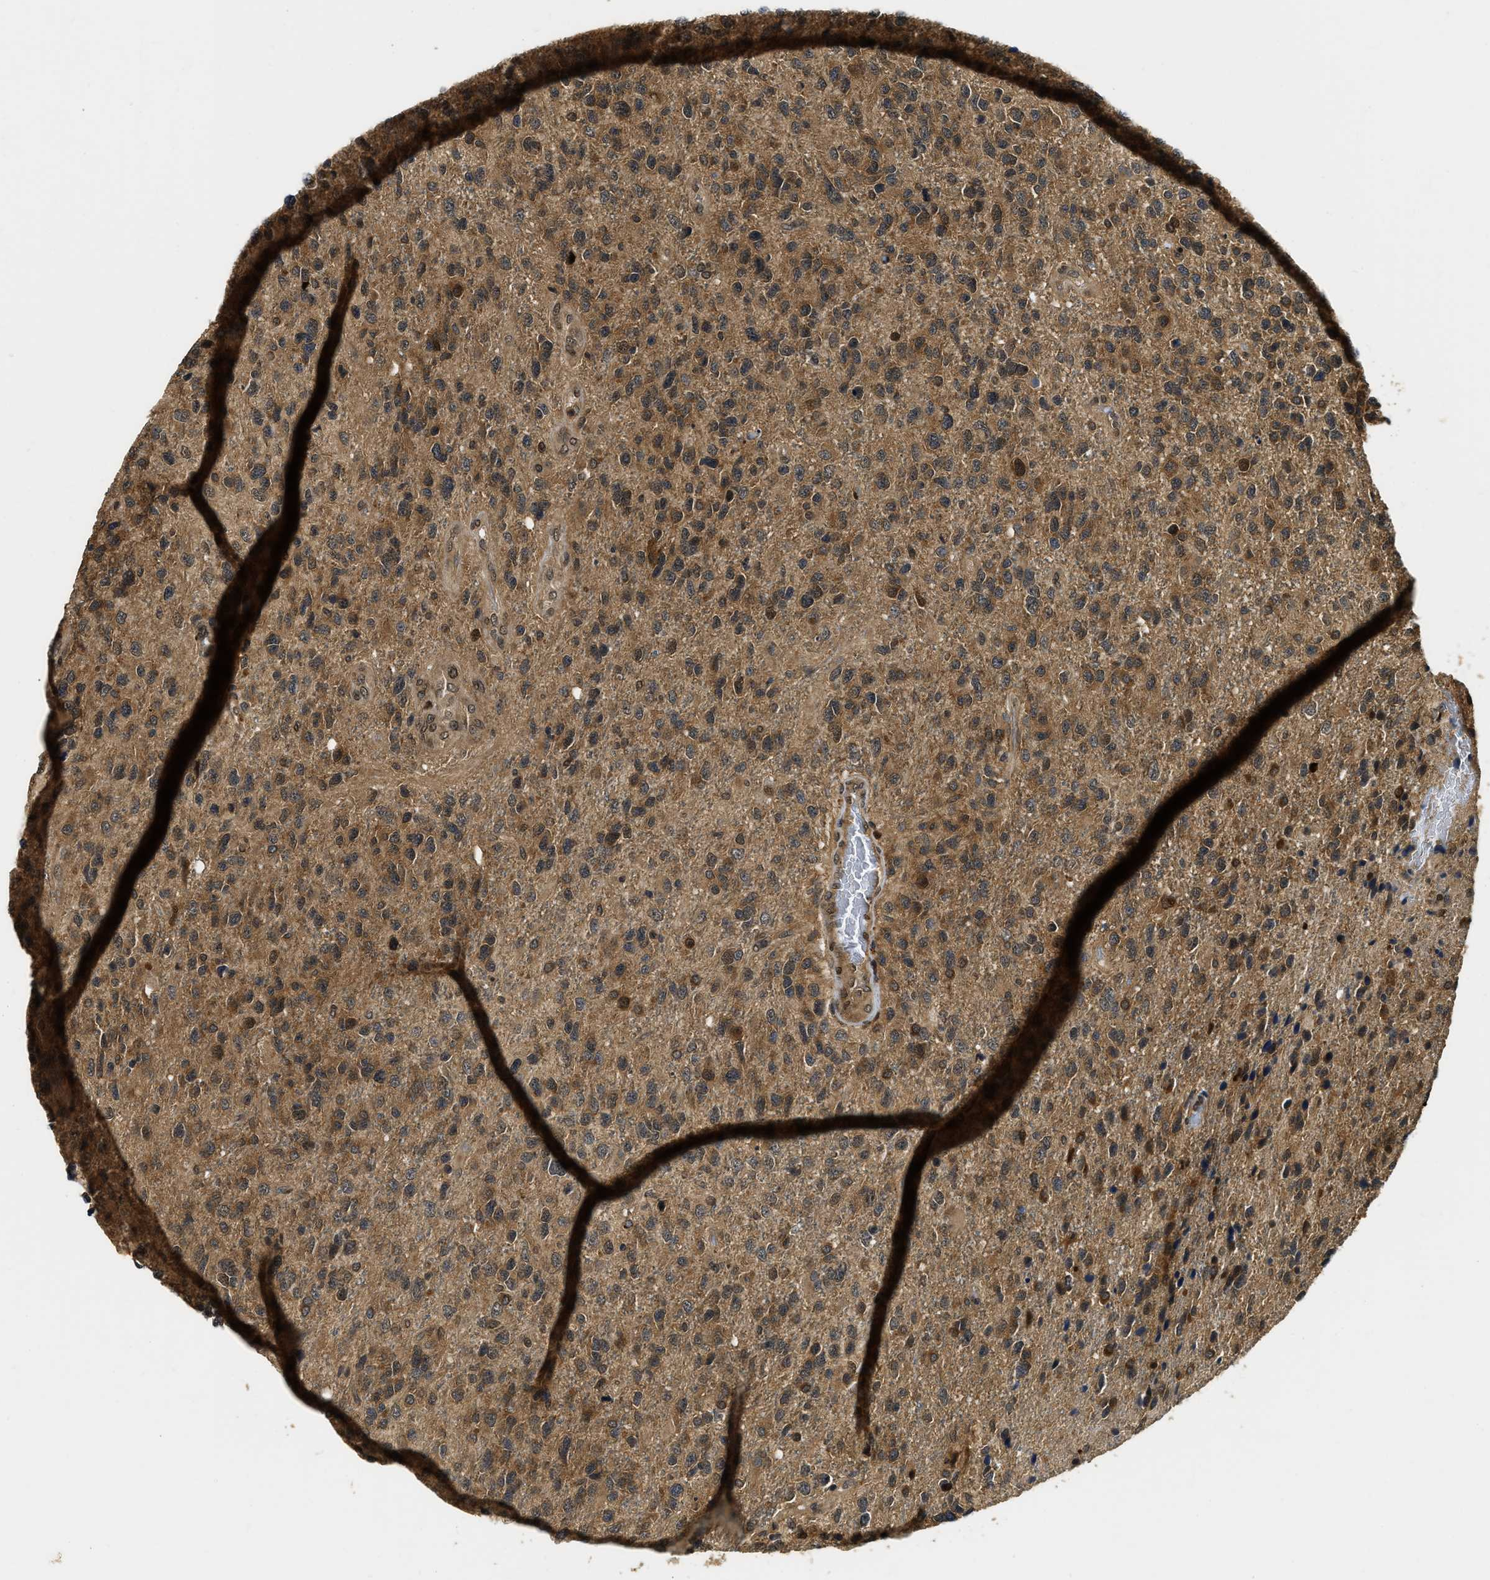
{"staining": {"intensity": "moderate", "quantity": ">75%", "location": "cytoplasmic/membranous,nuclear"}, "tissue": "glioma", "cell_type": "Tumor cells", "image_type": "cancer", "snomed": [{"axis": "morphology", "description": "Glioma, malignant, High grade"}, {"axis": "topography", "description": "Brain"}], "caption": "Glioma stained with a protein marker displays moderate staining in tumor cells.", "gene": "ADSL", "patient": {"sex": "female", "age": 58}}